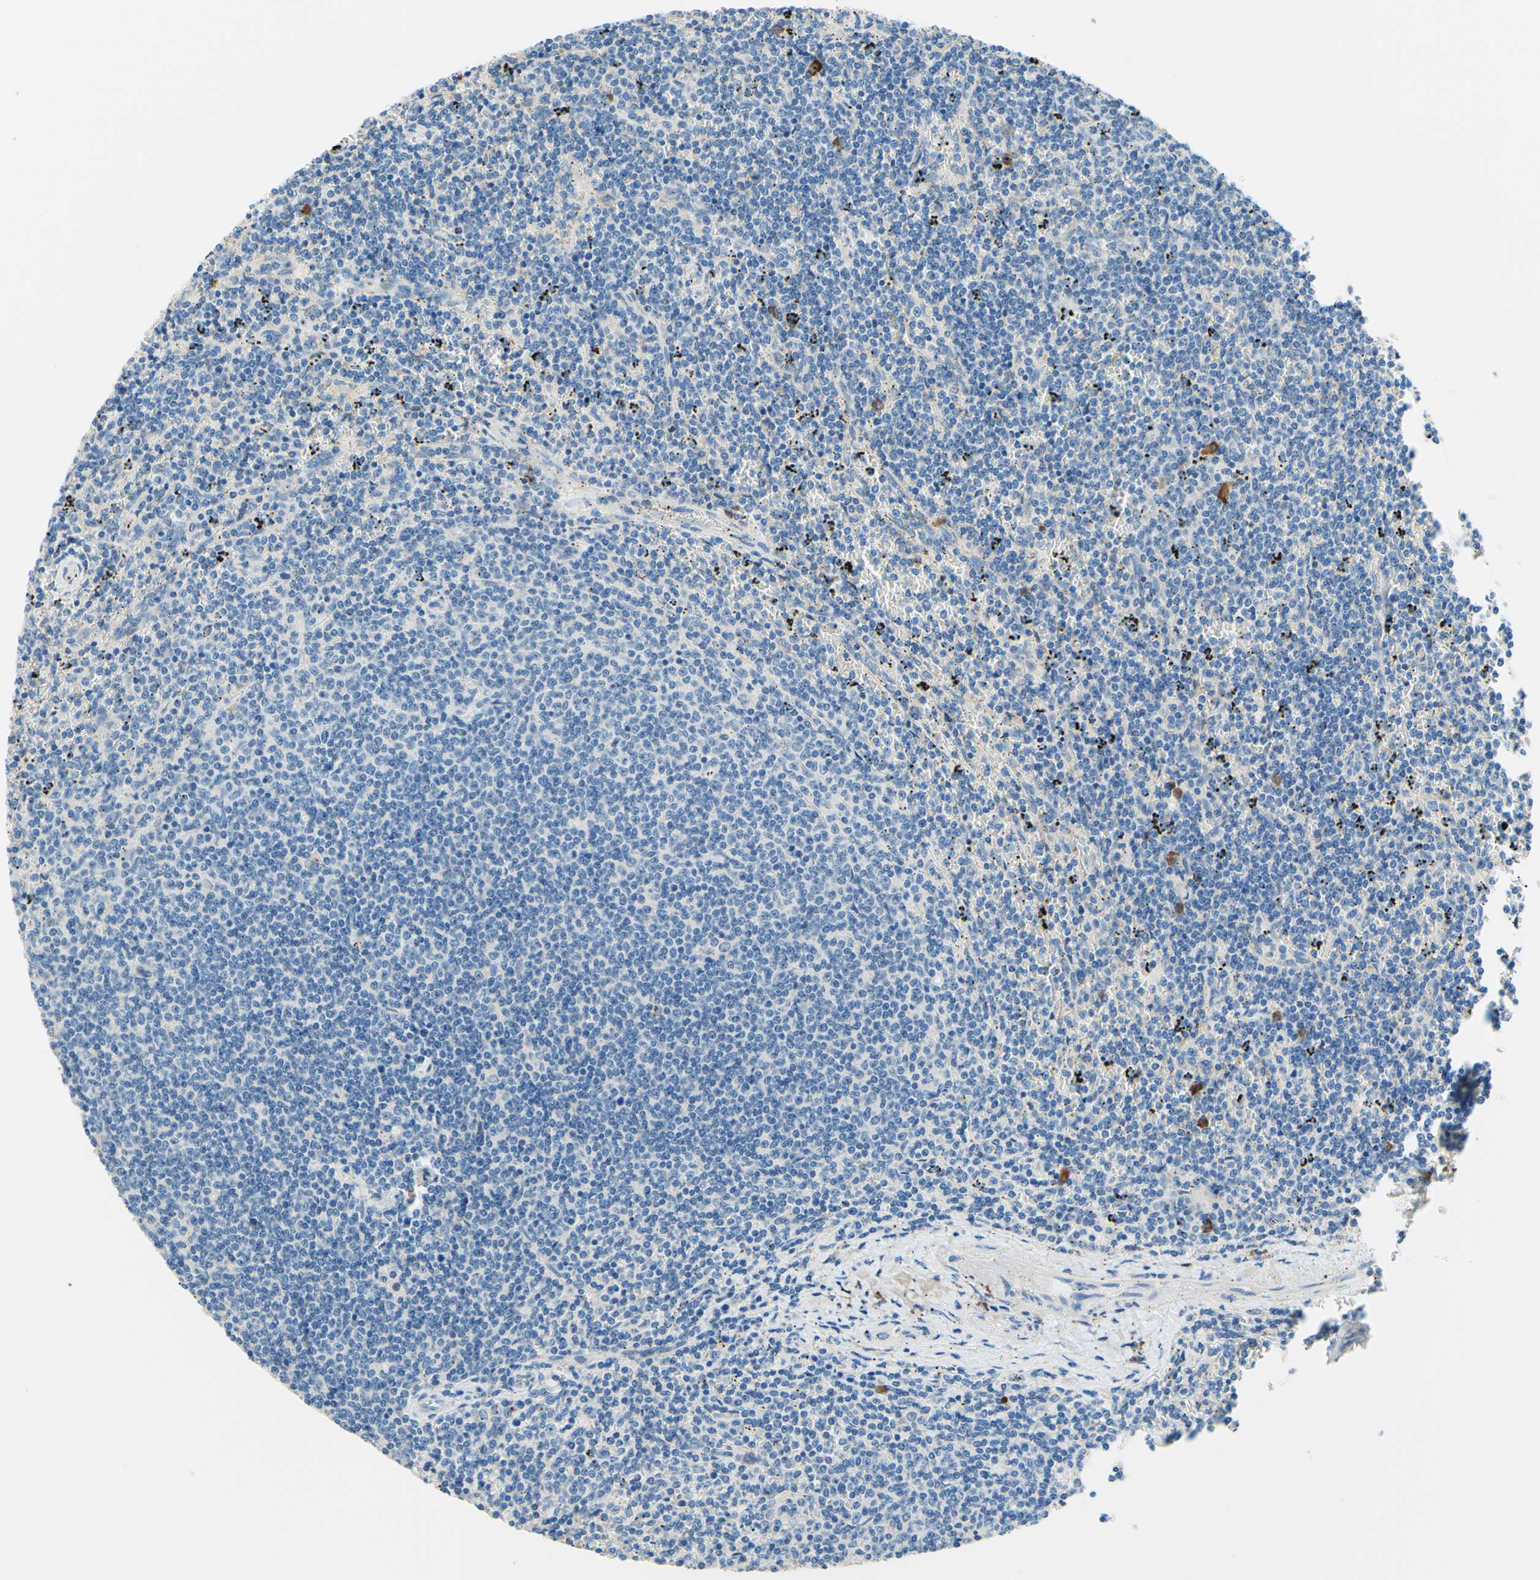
{"staining": {"intensity": "negative", "quantity": "none", "location": "none"}, "tissue": "lymphoma", "cell_type": "Tumor cells", "image_type": "cancer", "snomed": [{"axis": "morphology", "description": "Malignant lymphoma, non-Hodgkin's type, Low grade"}, {"axis": "topography", "description": "Spleen"}], "caption": "Low-grade malignant lymphoma, non-Hodgkin's type stained for a protein using IHC displays no expression tumor cells.", "gene": "PASD1", "patient": {"sex": "female", "age": 50}}